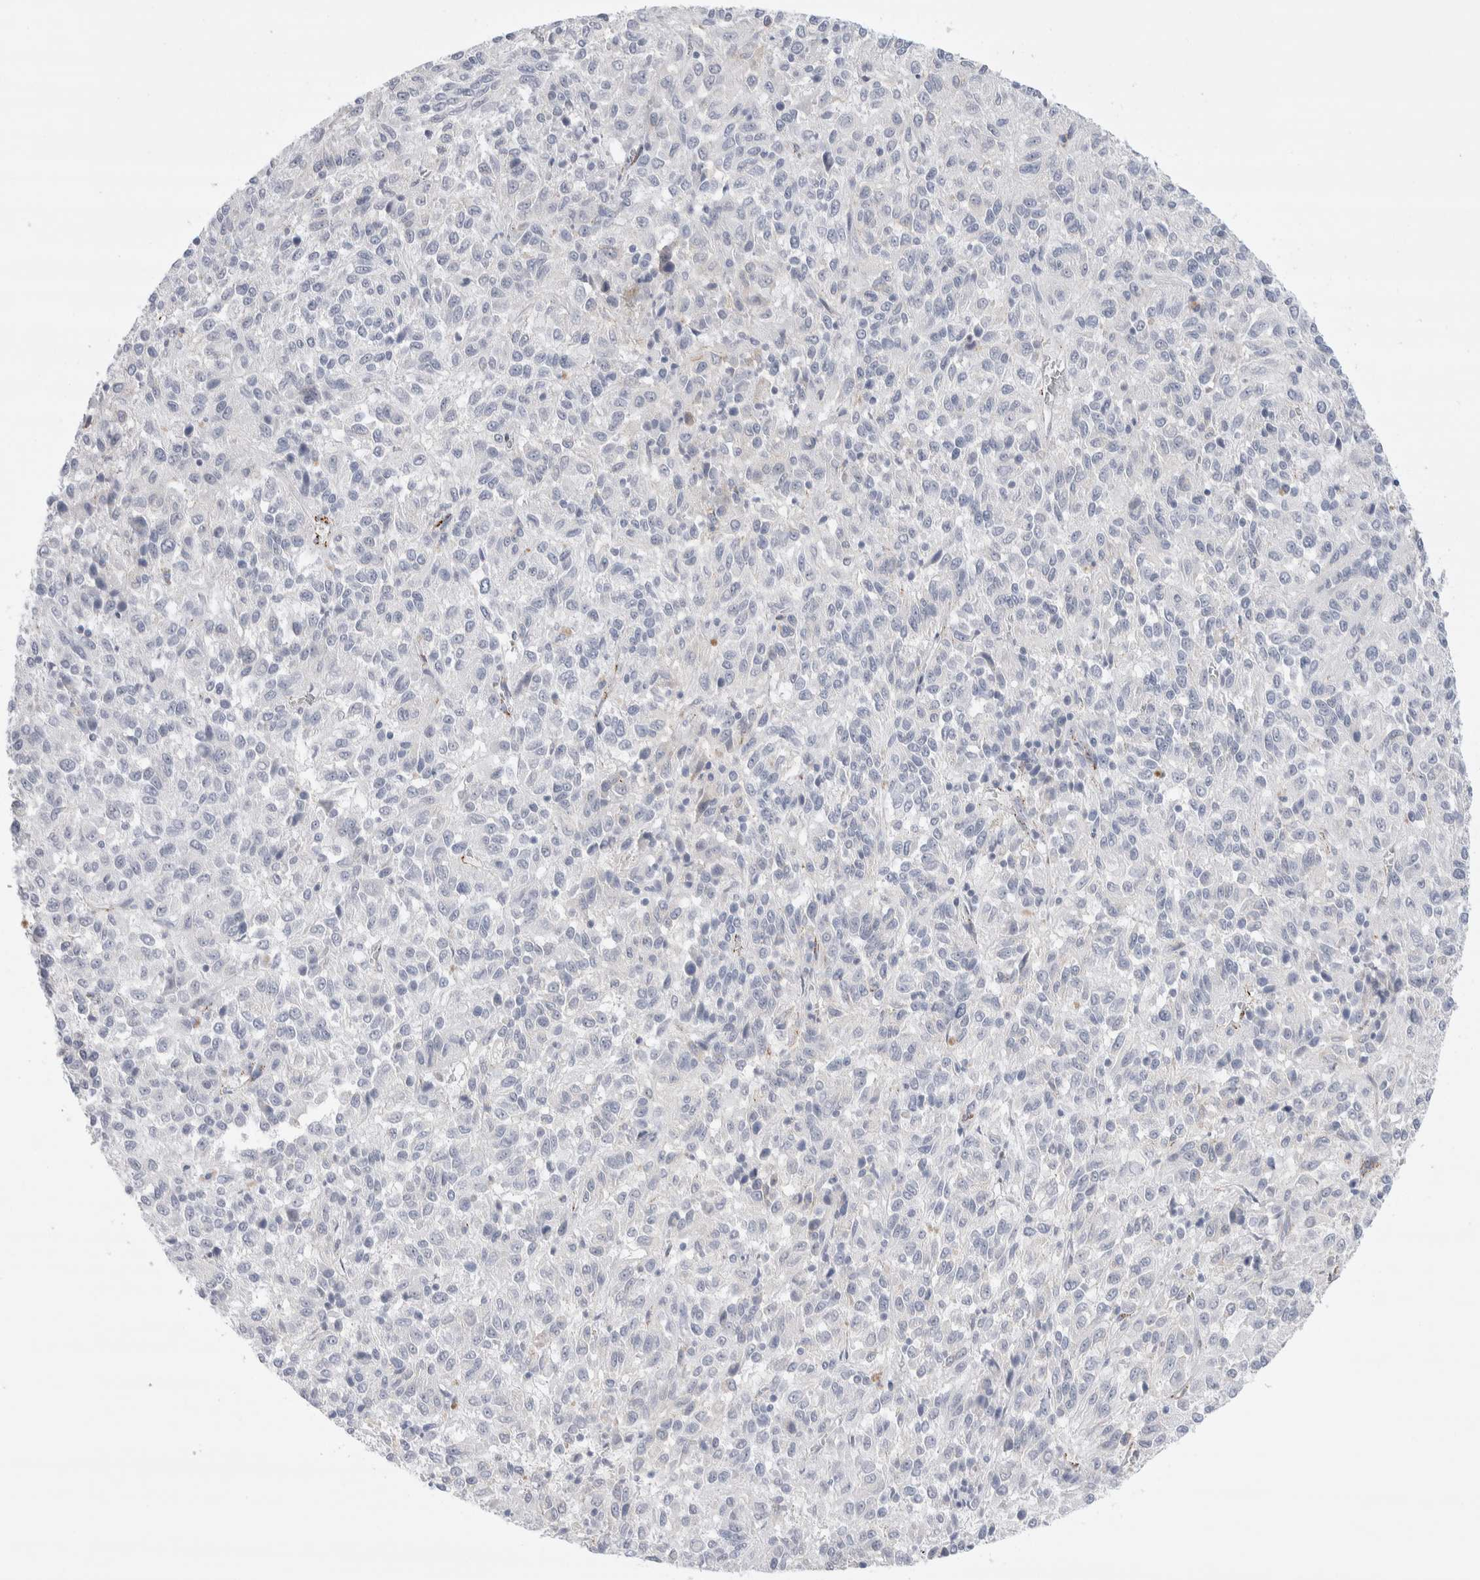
{"staining": {"intensity": "negative", "quantity": "none", "location": "none"}, "tissue": "melanoma", "cell_type": "Tumor cells", "image_type": "cancer", "snomed": [{"axis": "morphology", "description": "Malignant melanoma, Metastatic site"}, {"axis": "topography", "description": "Lung"}], "caption": "Immunohistochemistry (IHC) histopathology image of neoplastic tissue: malignant melanoma (metastatic site) stained with DAB shows no significant protein staining in tumor cells.", "gene": "SEPTIN4", "patient": {"sex": "male", "age": 64}}